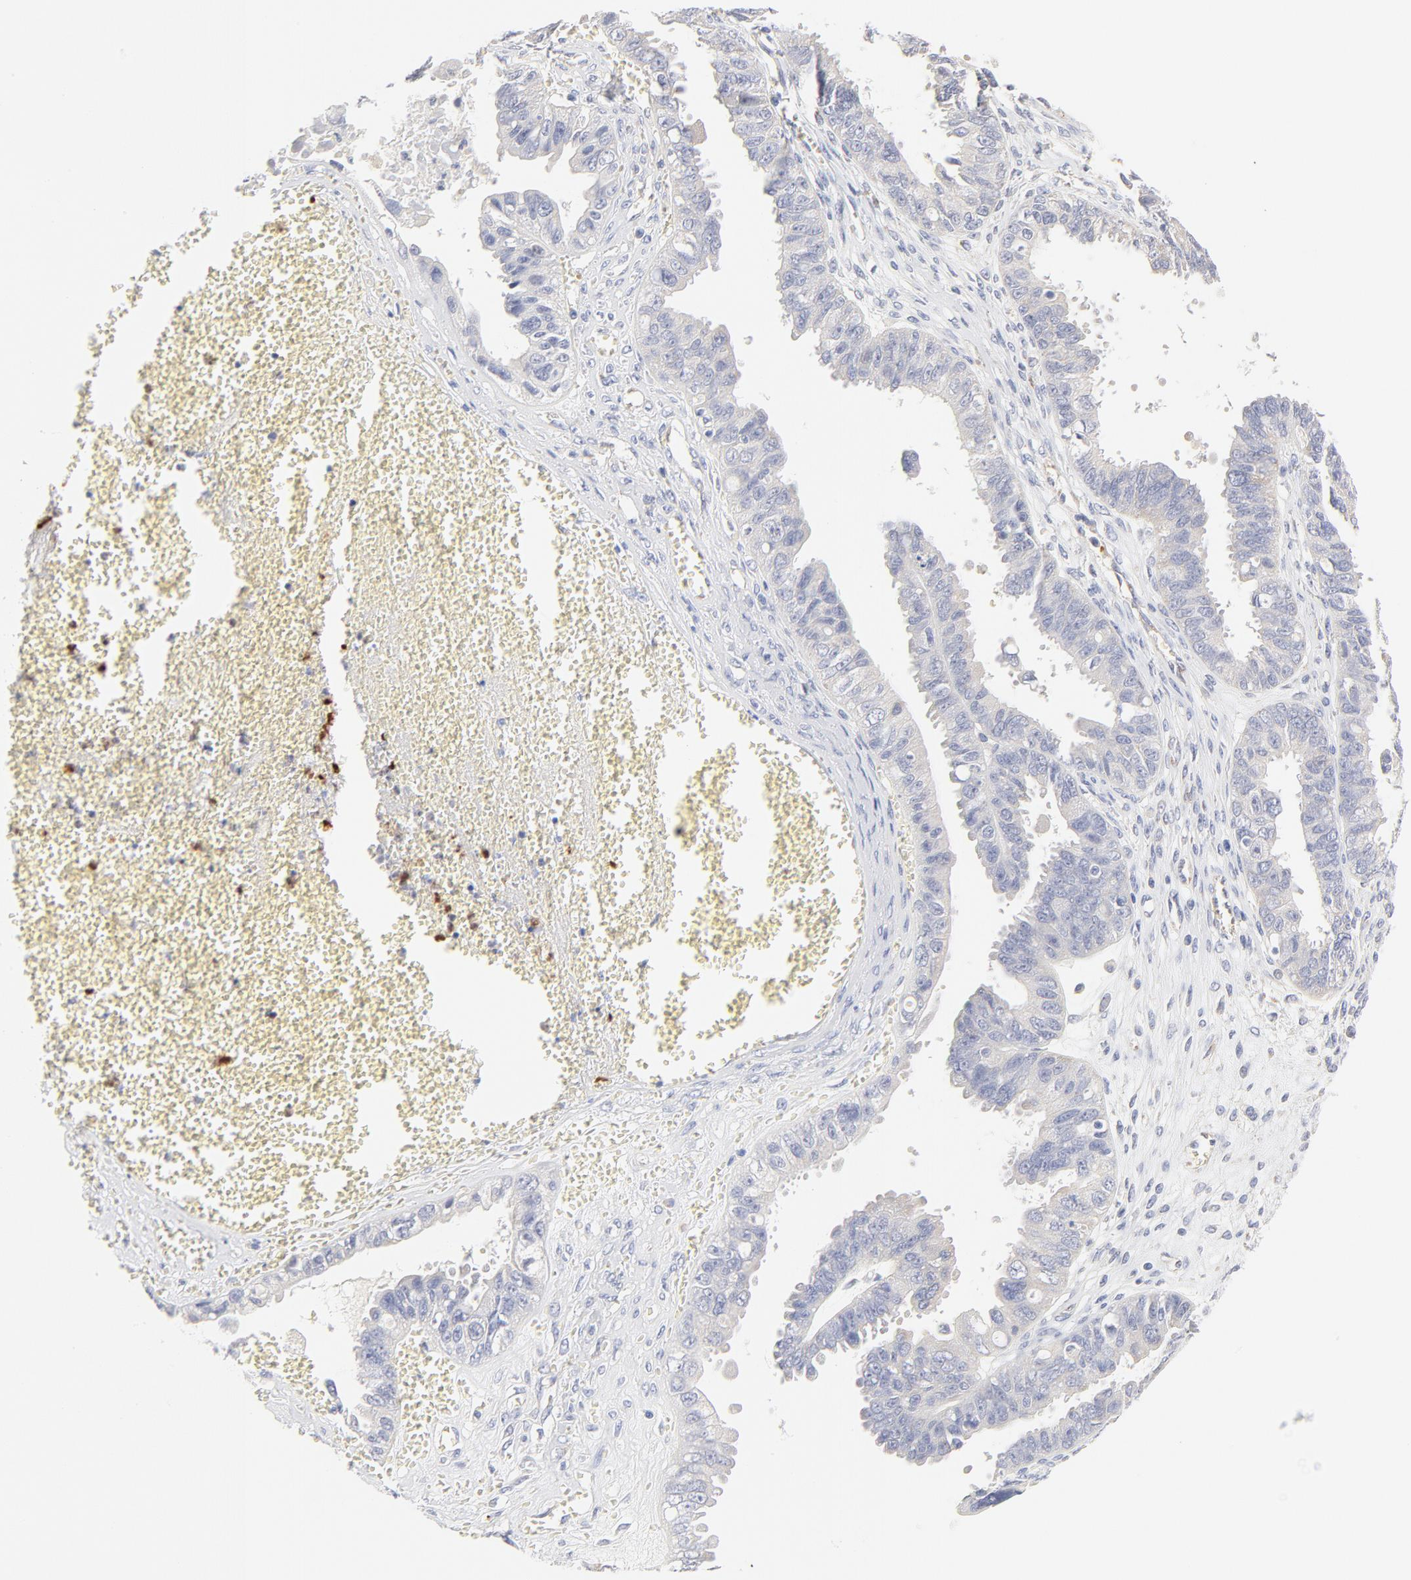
{"staining": {"intensity": "negative", "quantity": "none", "location": "none"}, "tissue": "ovarian cancer", "cell_type": "Tumor cells", "image_type": "cancer", "snomed": [{"axis": "morphology", "description": "Carcinoma, endometroid"}, {"axis": "topography", "description": "Ovary"}], "caption": "Immunohistochemical staining of ovarian endometroid carcinoma shows no significant staining in tumor cells.", "gene": "MTERF2", "patient": {"sex": "female", "age": 85}}